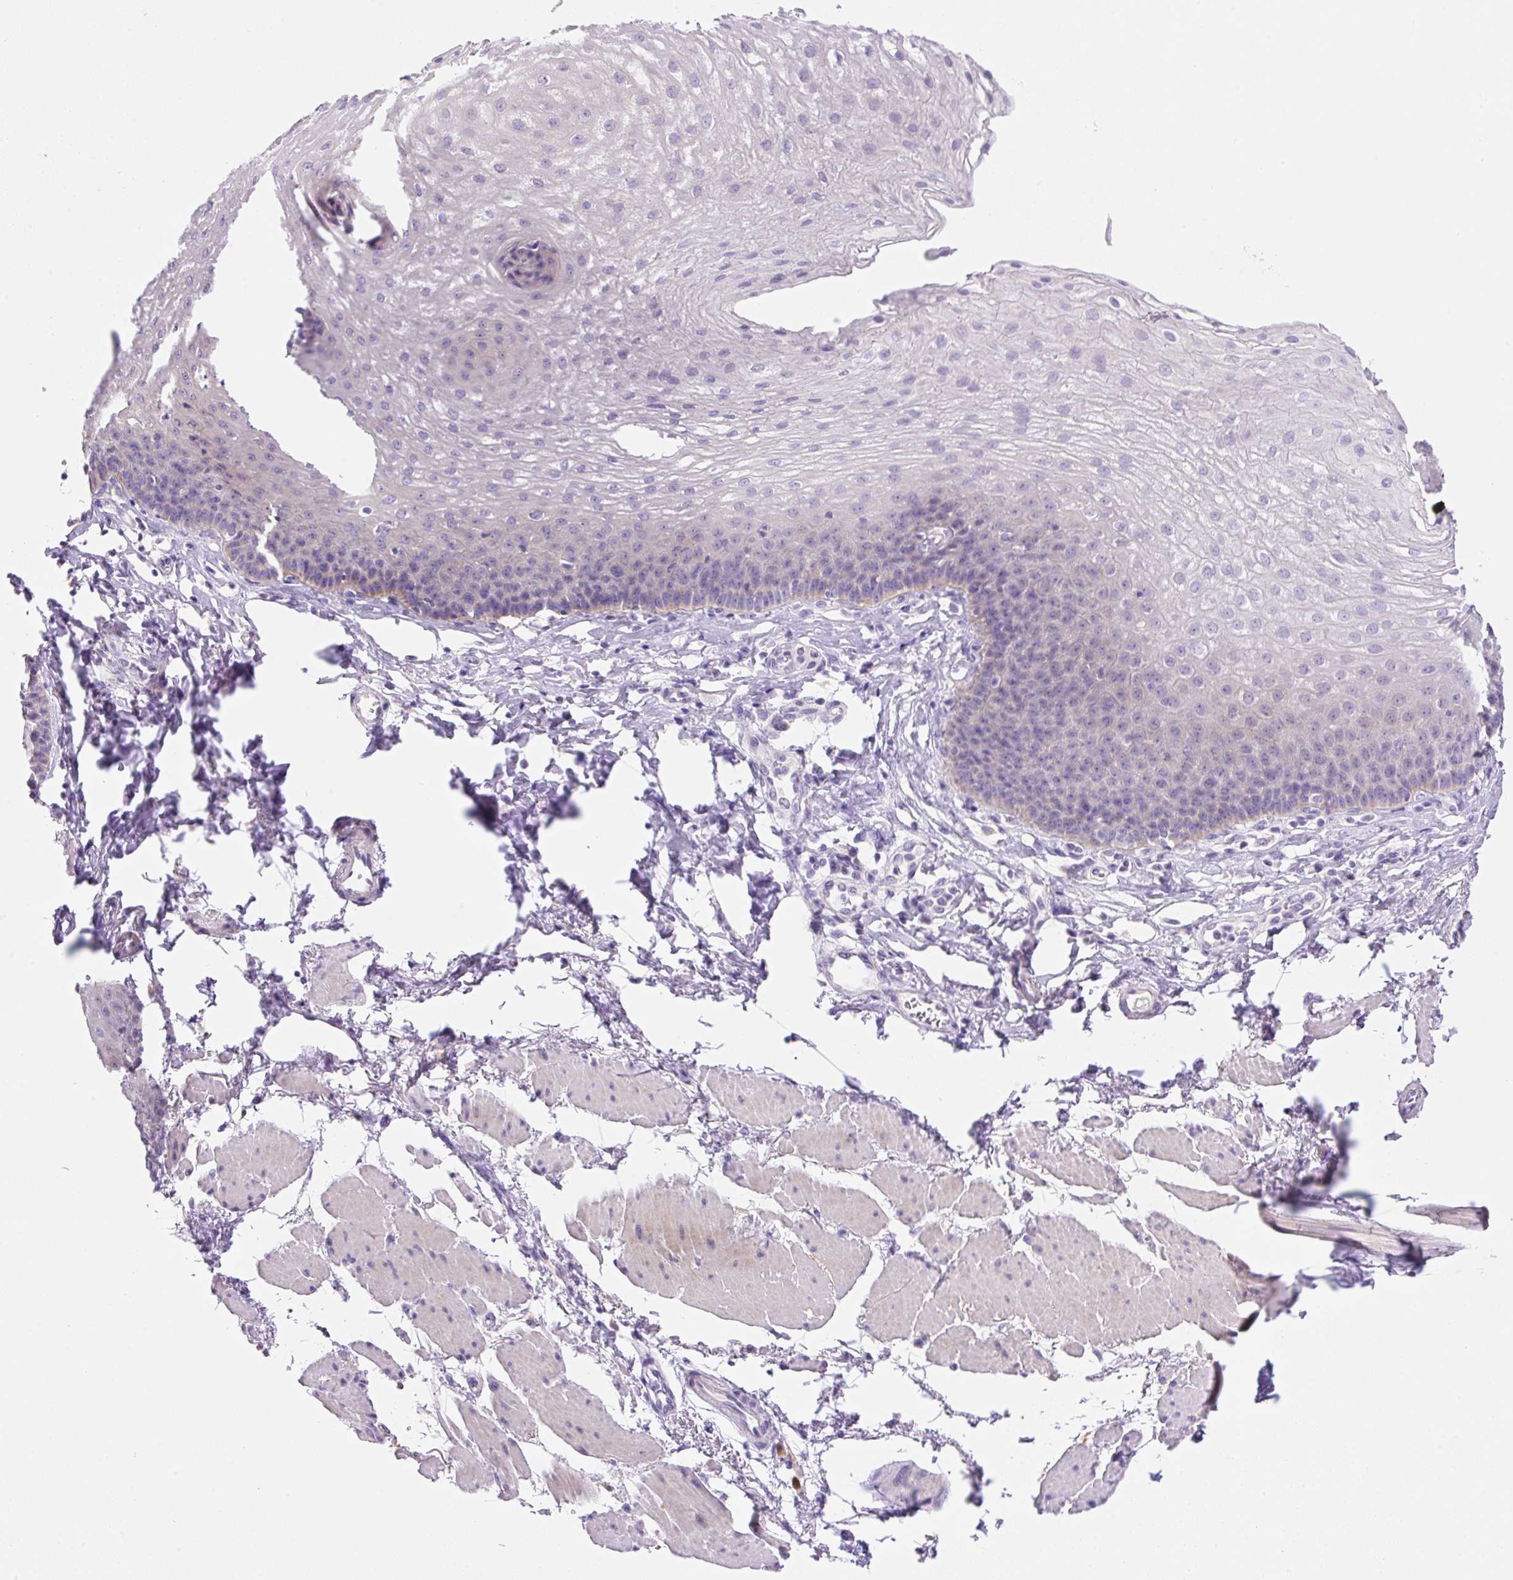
{"staining": {"intensity": "negative", "quantity": "none", "location": "none"}, "tissue": "esophagus", "cell_type": "Squamous epithelial cells", "image_type": "normal", "snomed": [{"axis": "morphology", "description": "Normal tissue, NOS"}, {"axis": "topography", "description": "Esophagus"}], "caption": "Esophagus stained for a protein using immunohistochemistry (IHC) exhibits no expression squamous epithelial cells.", "gene": "NDST3", "patient": {"sex": "female", "age": 81}}